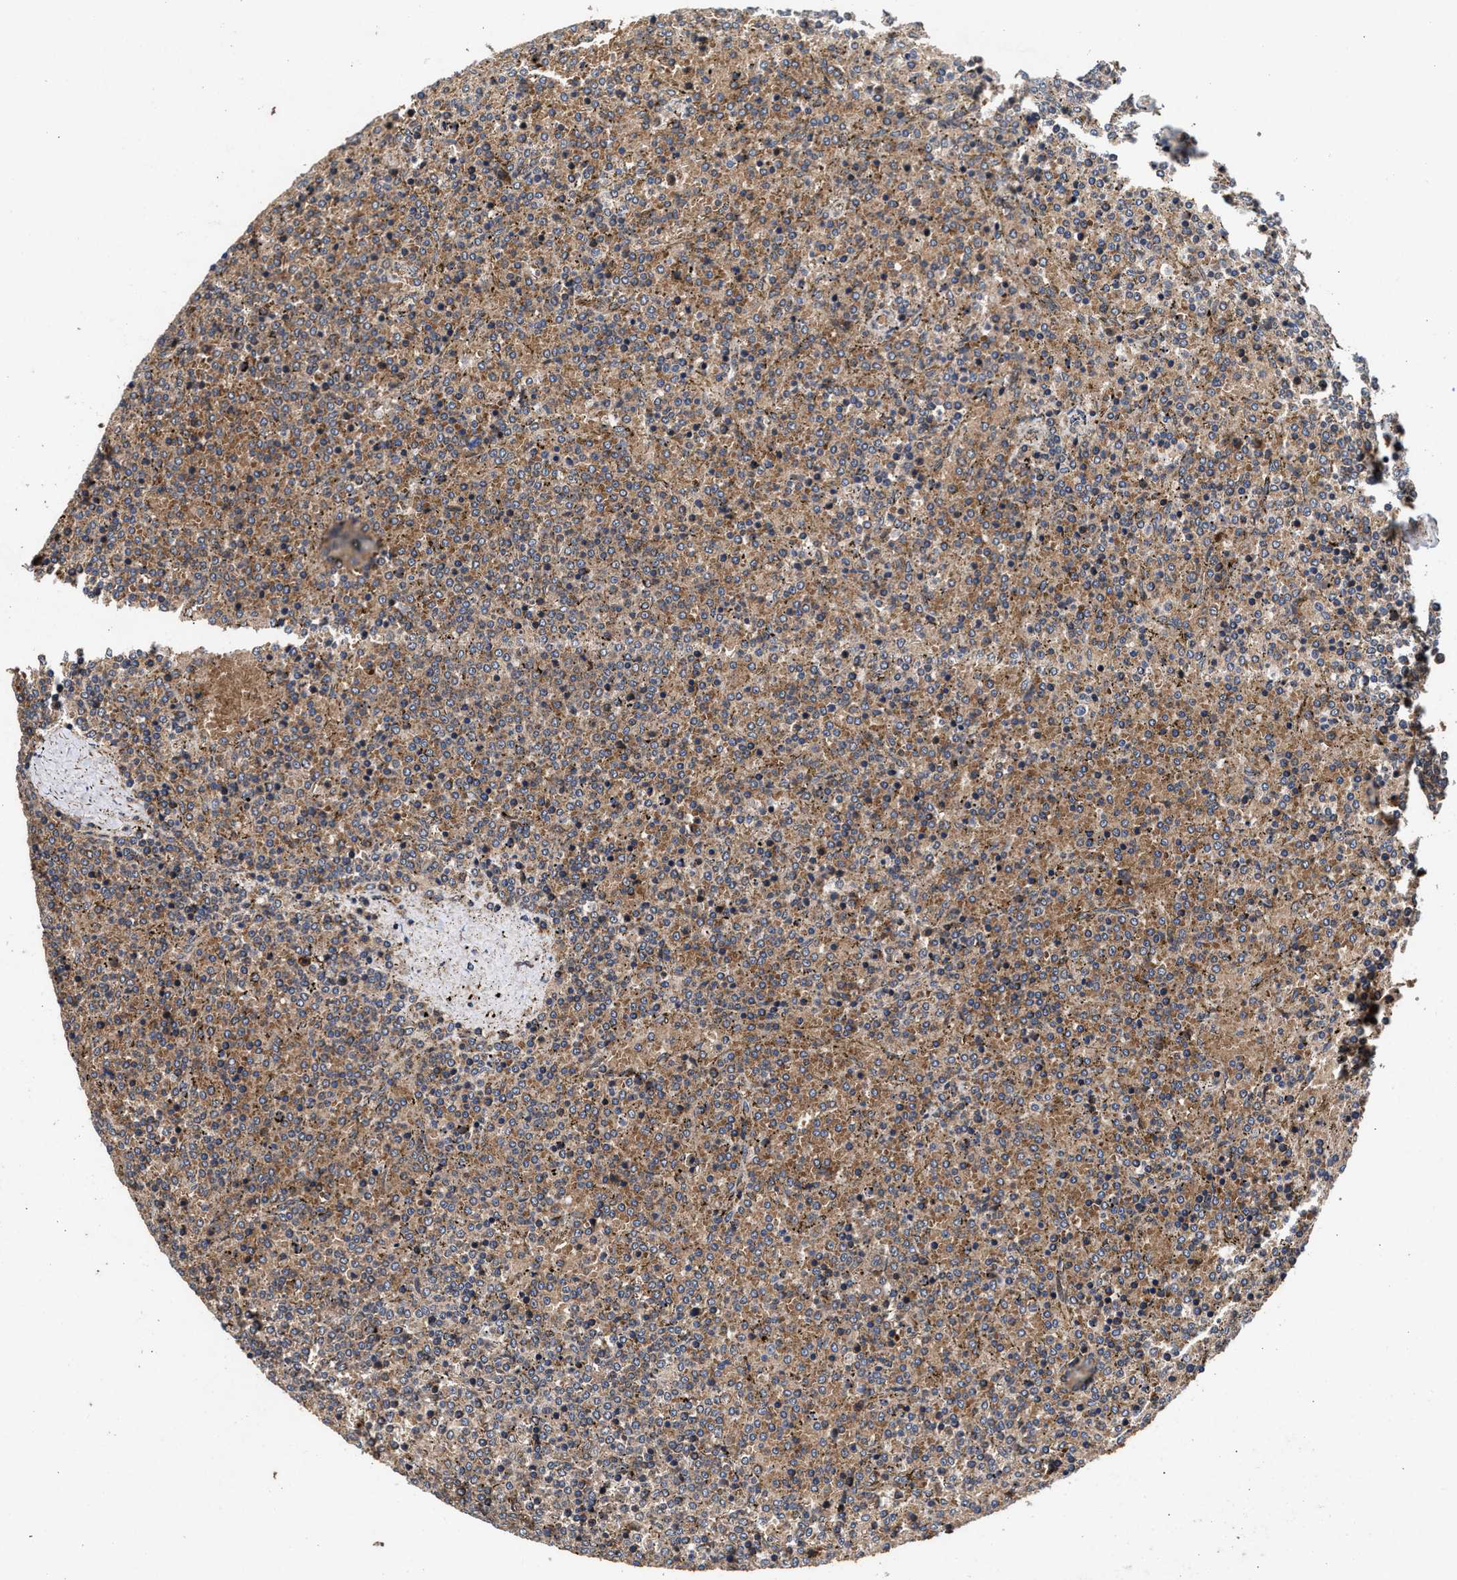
{"staining": {"intensity": "moderate", "quantity": ">75%", "location": "cytoplasmic/membranous"}, "tissue": "lymphoma", "cell_type": "Tumor cells", "image_type": "cancer", "snomed": [{"axis": "morphology", "description": "Malignant lymphoma, non-Hodgkin's type, Low grade"}, {"axis": "topography", "description": "Spleen"}], "caption": "IHC of low-grade malignant lymphoma, non-Hodgkin's type exhibits medium levels of moderate cytoplasmic/membranous positivity in approximately >75% of tumor cells.", "gene": "NFKB2", "patient": {"sex": "female", "age": 77}}